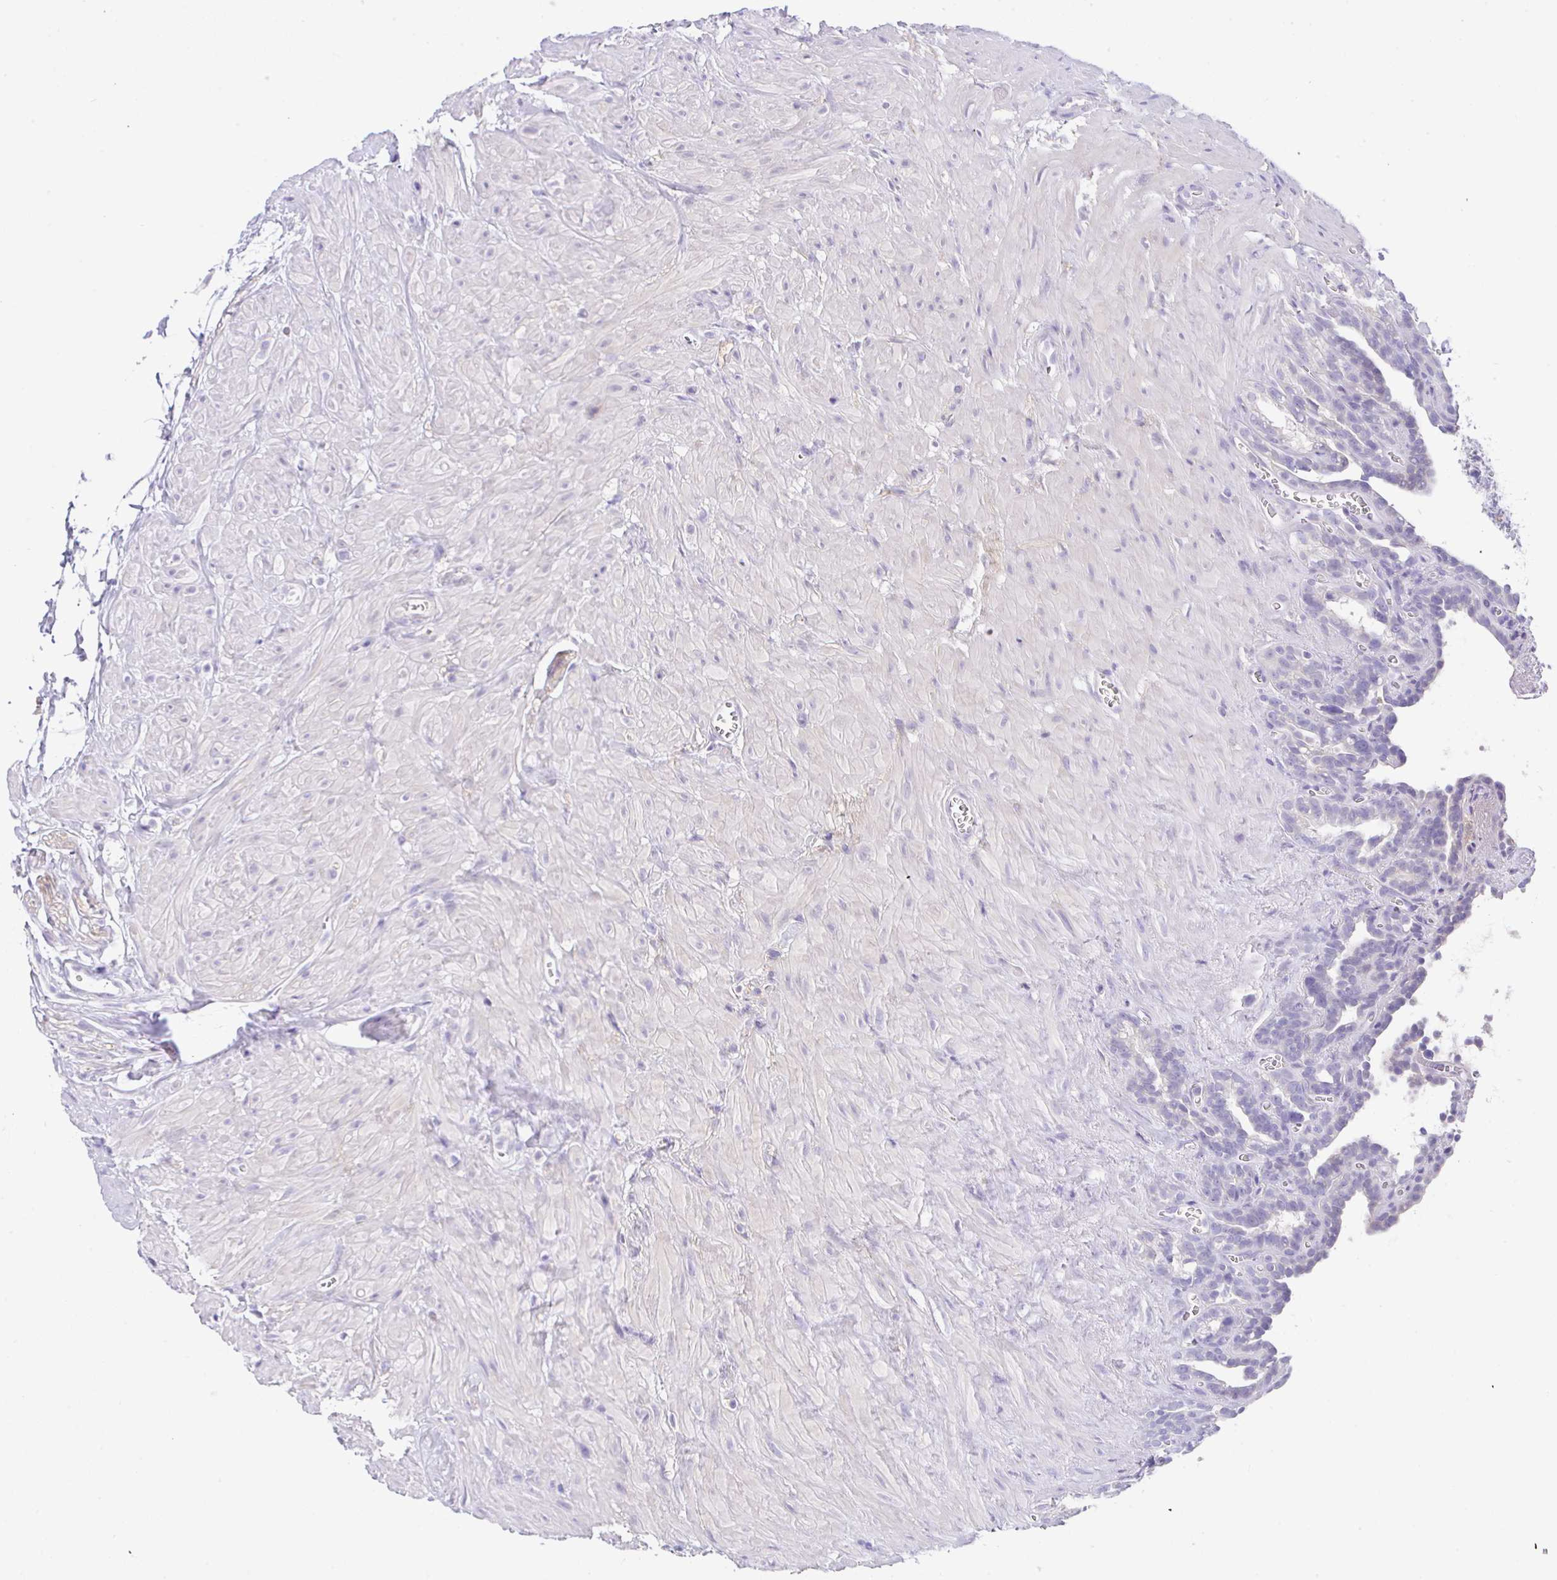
{"staining": {"intensity": "negative", "quantity": "none", "location": "none"}, "tissue": "seminal vesicle", "cell_type": "Glandular cells", "image_type": "normal", "snomed": [{"axis": "morphology", "description": "Normal tissue, NOS"}, {"axis": "topography", "description": "Seminal veicle"}], "caption": "DAB (3,3'-diaminobenzidine) immunohistochemical staining of unremarkable human seminal vesicle exhibits no significant expression in glandular cells.", "gene": "SERPINE3", "patient": {"sex": "male", "age": 76}}